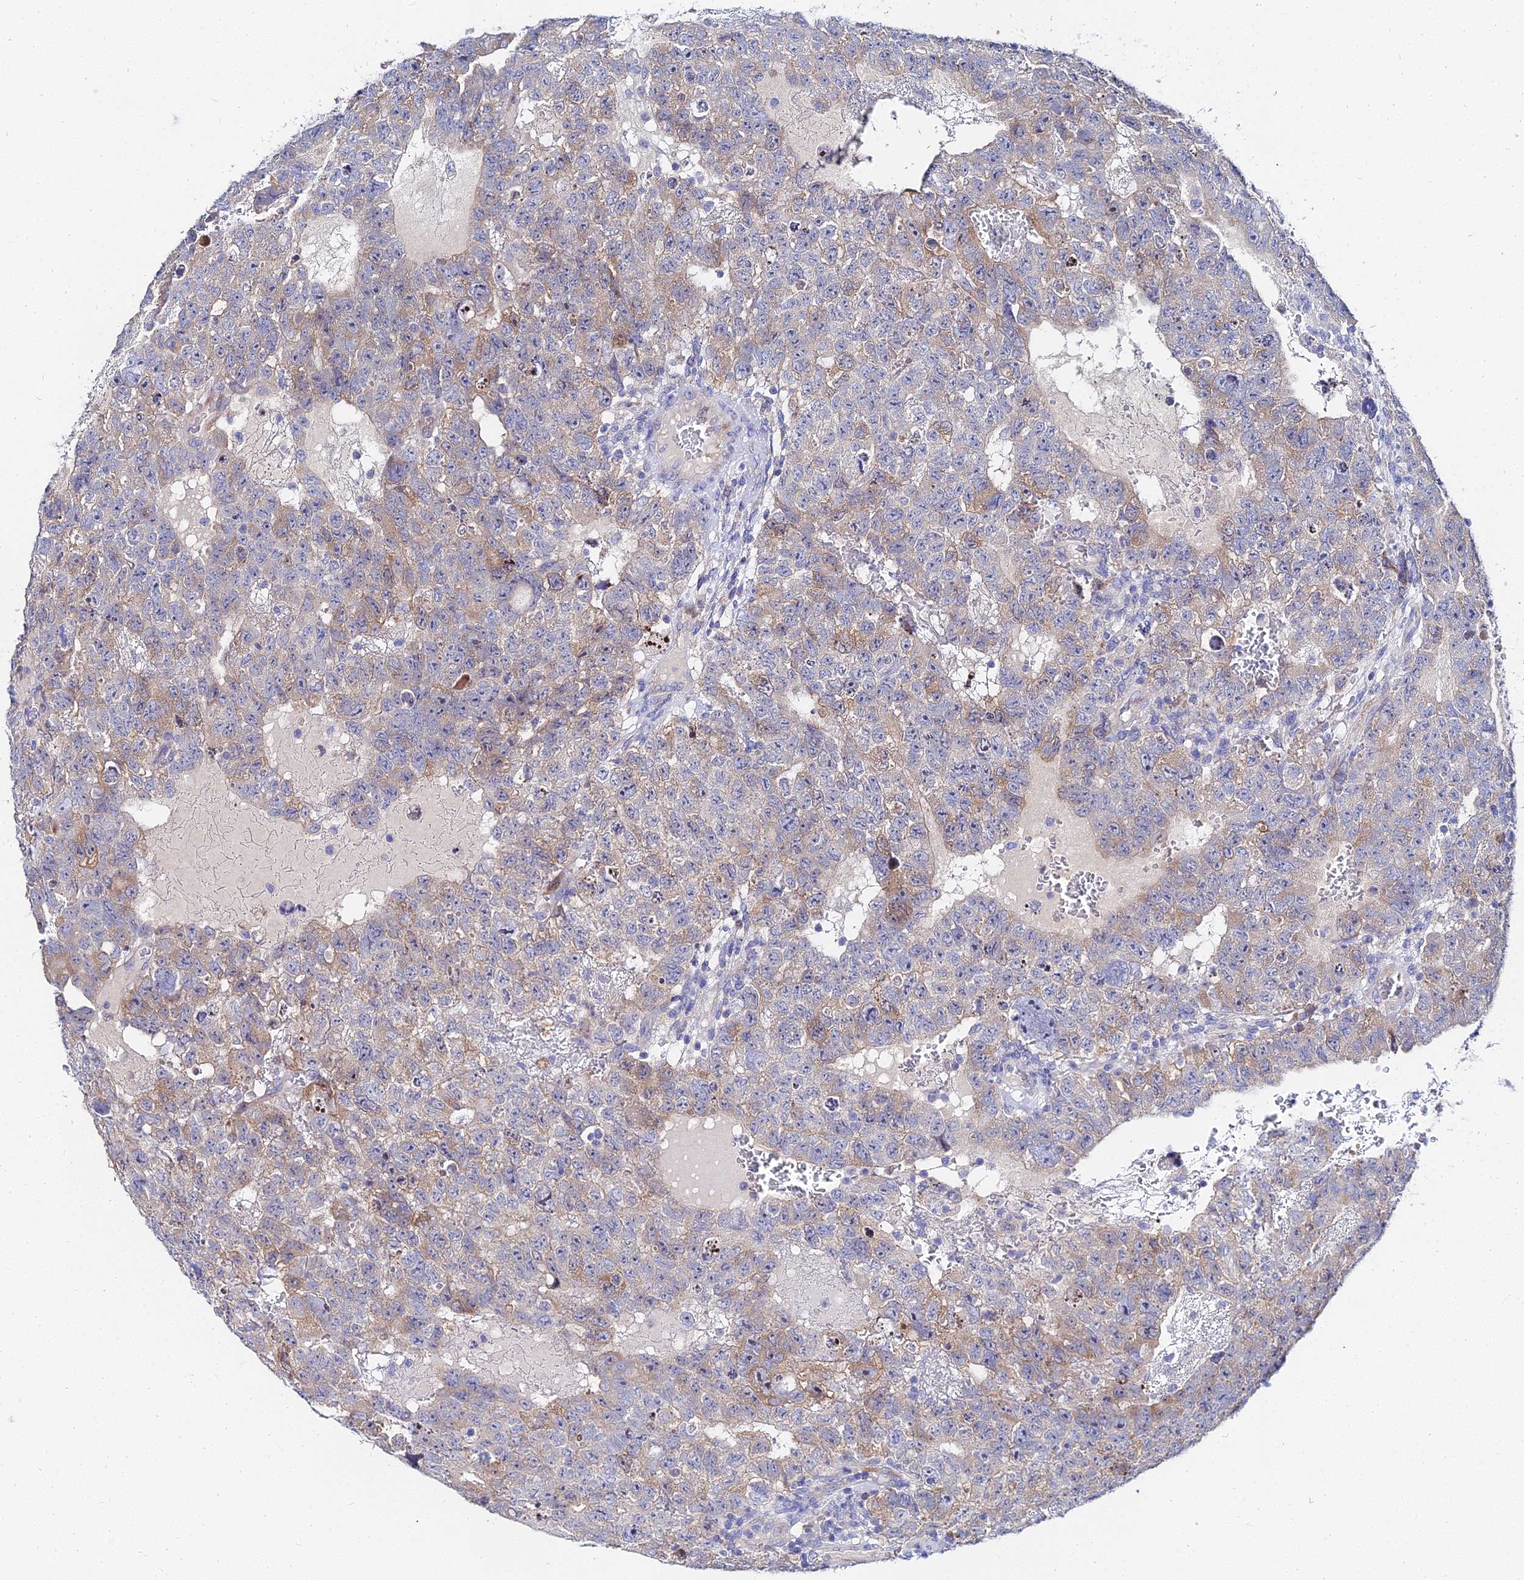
{"staining": {"intensity": "weak", "quantity": "25%-75%", "location": "cytoplasmic/membranous"}, "tissue": "testis cancer", "cell_type": "Tumor cells", "image_type": "cancer", "snomed": [{"axis": "morphology", "description": "Carcinoma, Embryonal, NOS"}, {"axis": "topography", "description": "Testis"}], "caption": "This image displays immunohistochemistry (IHC) staining of embryonal carcinoma (testis), with low weak cytoplasmic/membranous positivity in about 25%-75% of tumor cells.", "gene": "PTTG1", "patient": {"sex": "male", "age": 26}}